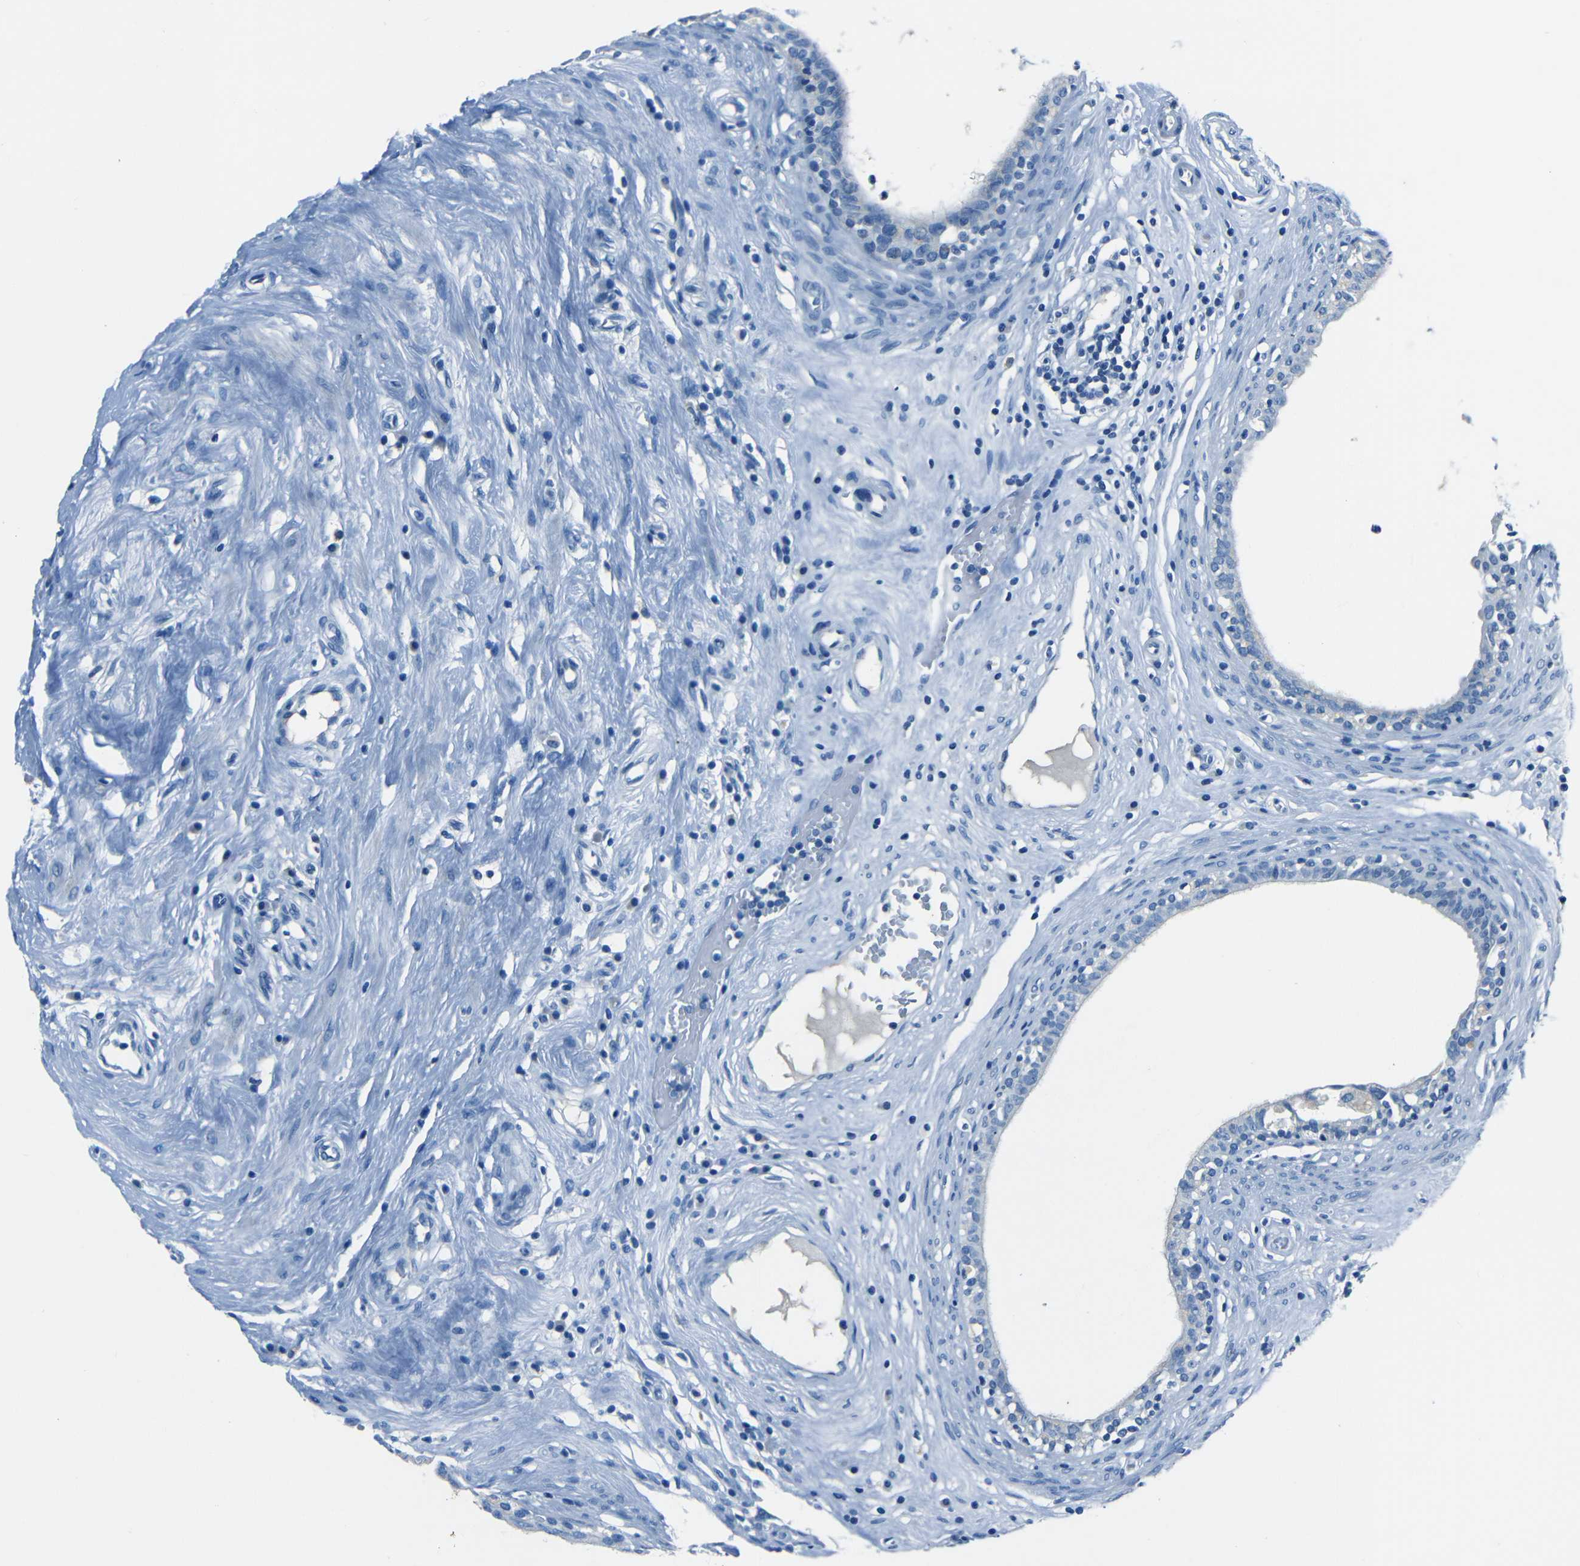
{"staining": {"intensity": "negative", "quantity": "none", "location": "none"}, "tissue": "epididymis", "cell_type": "Glandular cells", "image_type": "normal", "snomed": [{"axis": "morphology", "description": "Normal tissue, NOS"}, {"axis": "morphology", "description": "Inflammation, NOS"}, {"axis": "topography", "description": "Epididymis"}], "caption": "Histopathology image shows no significant protein positivity in glandular cells of benign epididymis.", "gene": "FBN2", "patient": {"sex": "male", "age": 84}}